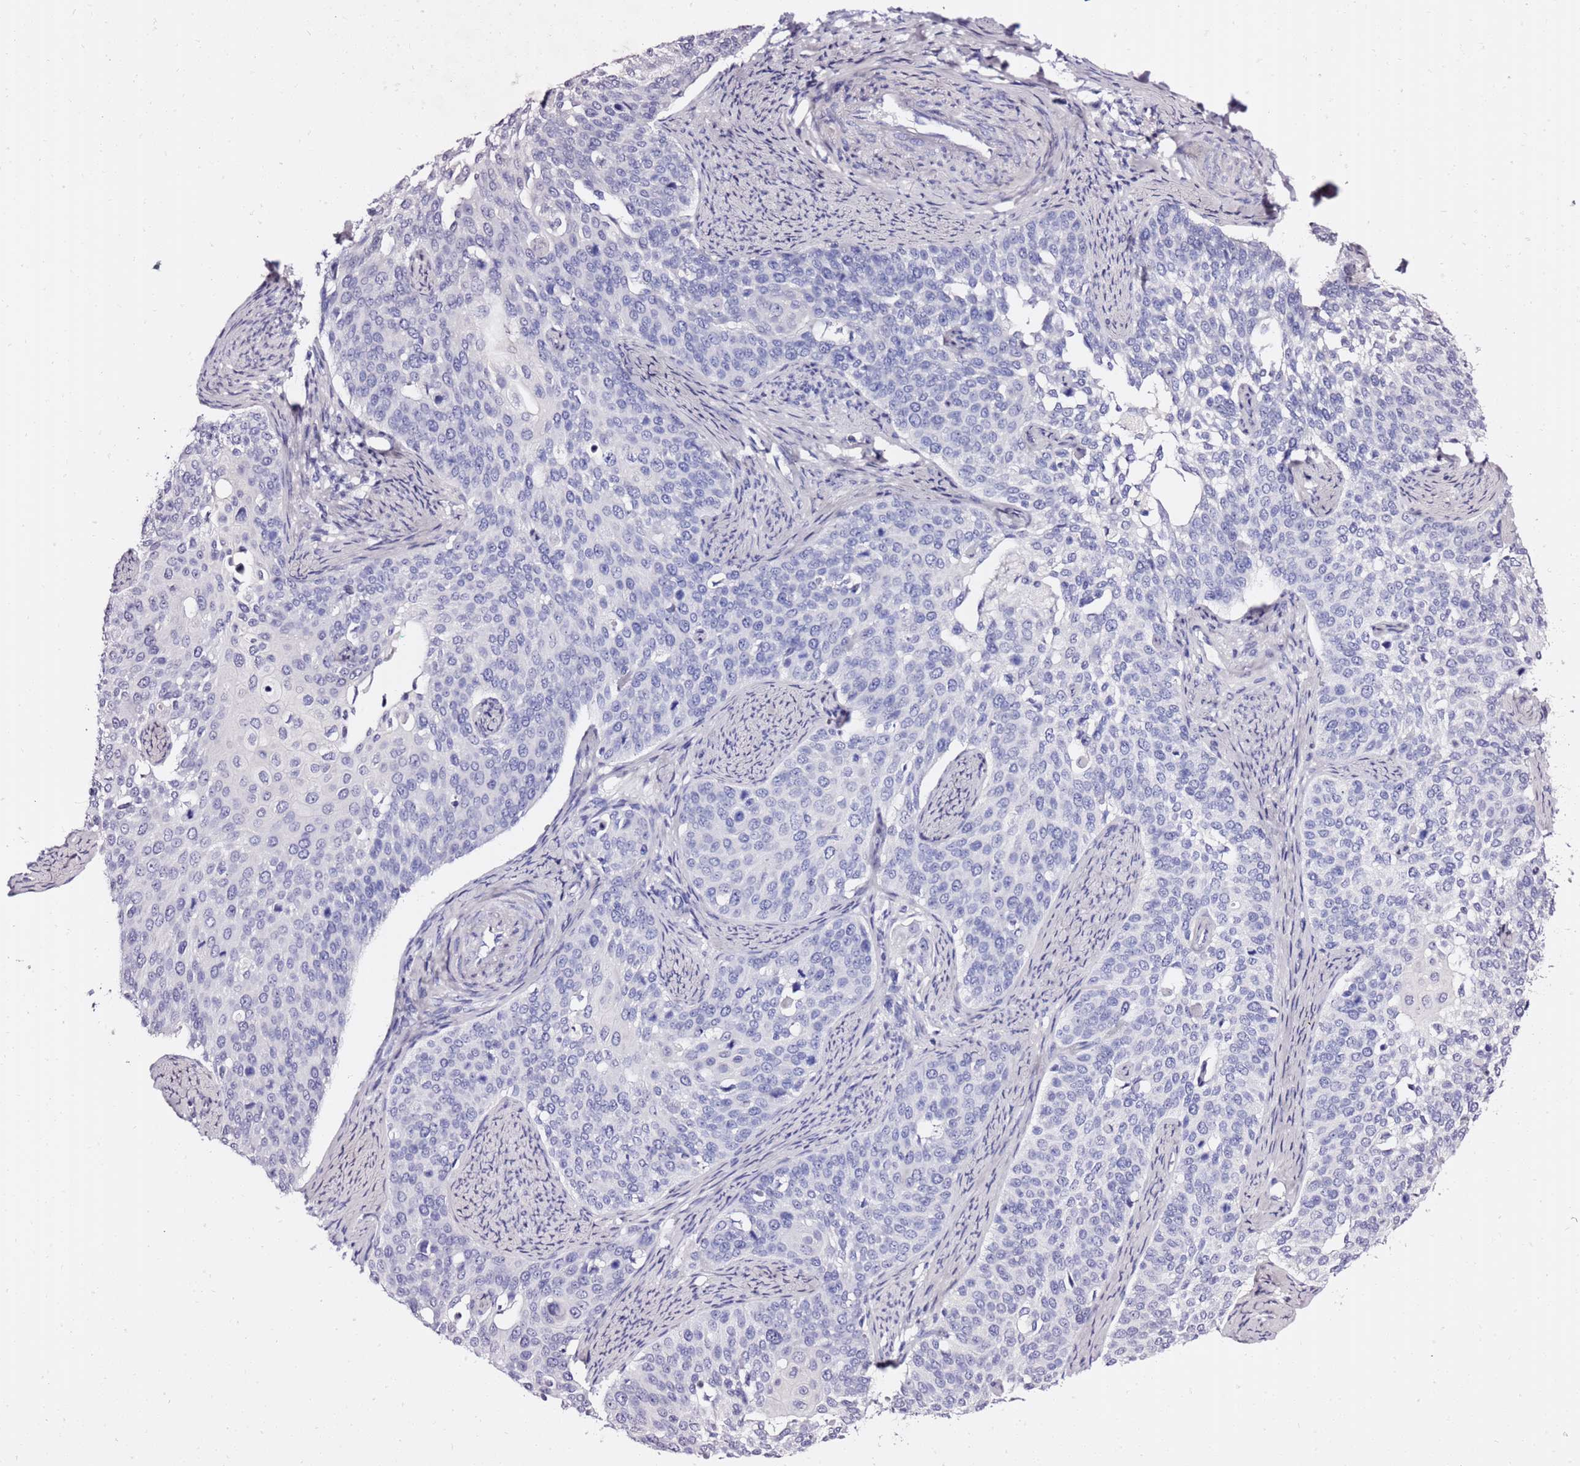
{"staining": {"intensity": "negative", "quantity": "none", "location": "none"}, "tissue": "cervical cancer", "cell_type": "Tumor cells", "image_type": "cancer", "snomed": [{"axis": "morphology", "description": "Squamous cell carcinoma, NOS"}, {"axis": "topography", "description": "Cervix"}], "caption": "Cervical squamous cell carcinoma was stained to show a protein in brown. There is no significant staining in tumor cells.", "gene": "LIPF", "patient": {"sex": "female", "age": 44}}